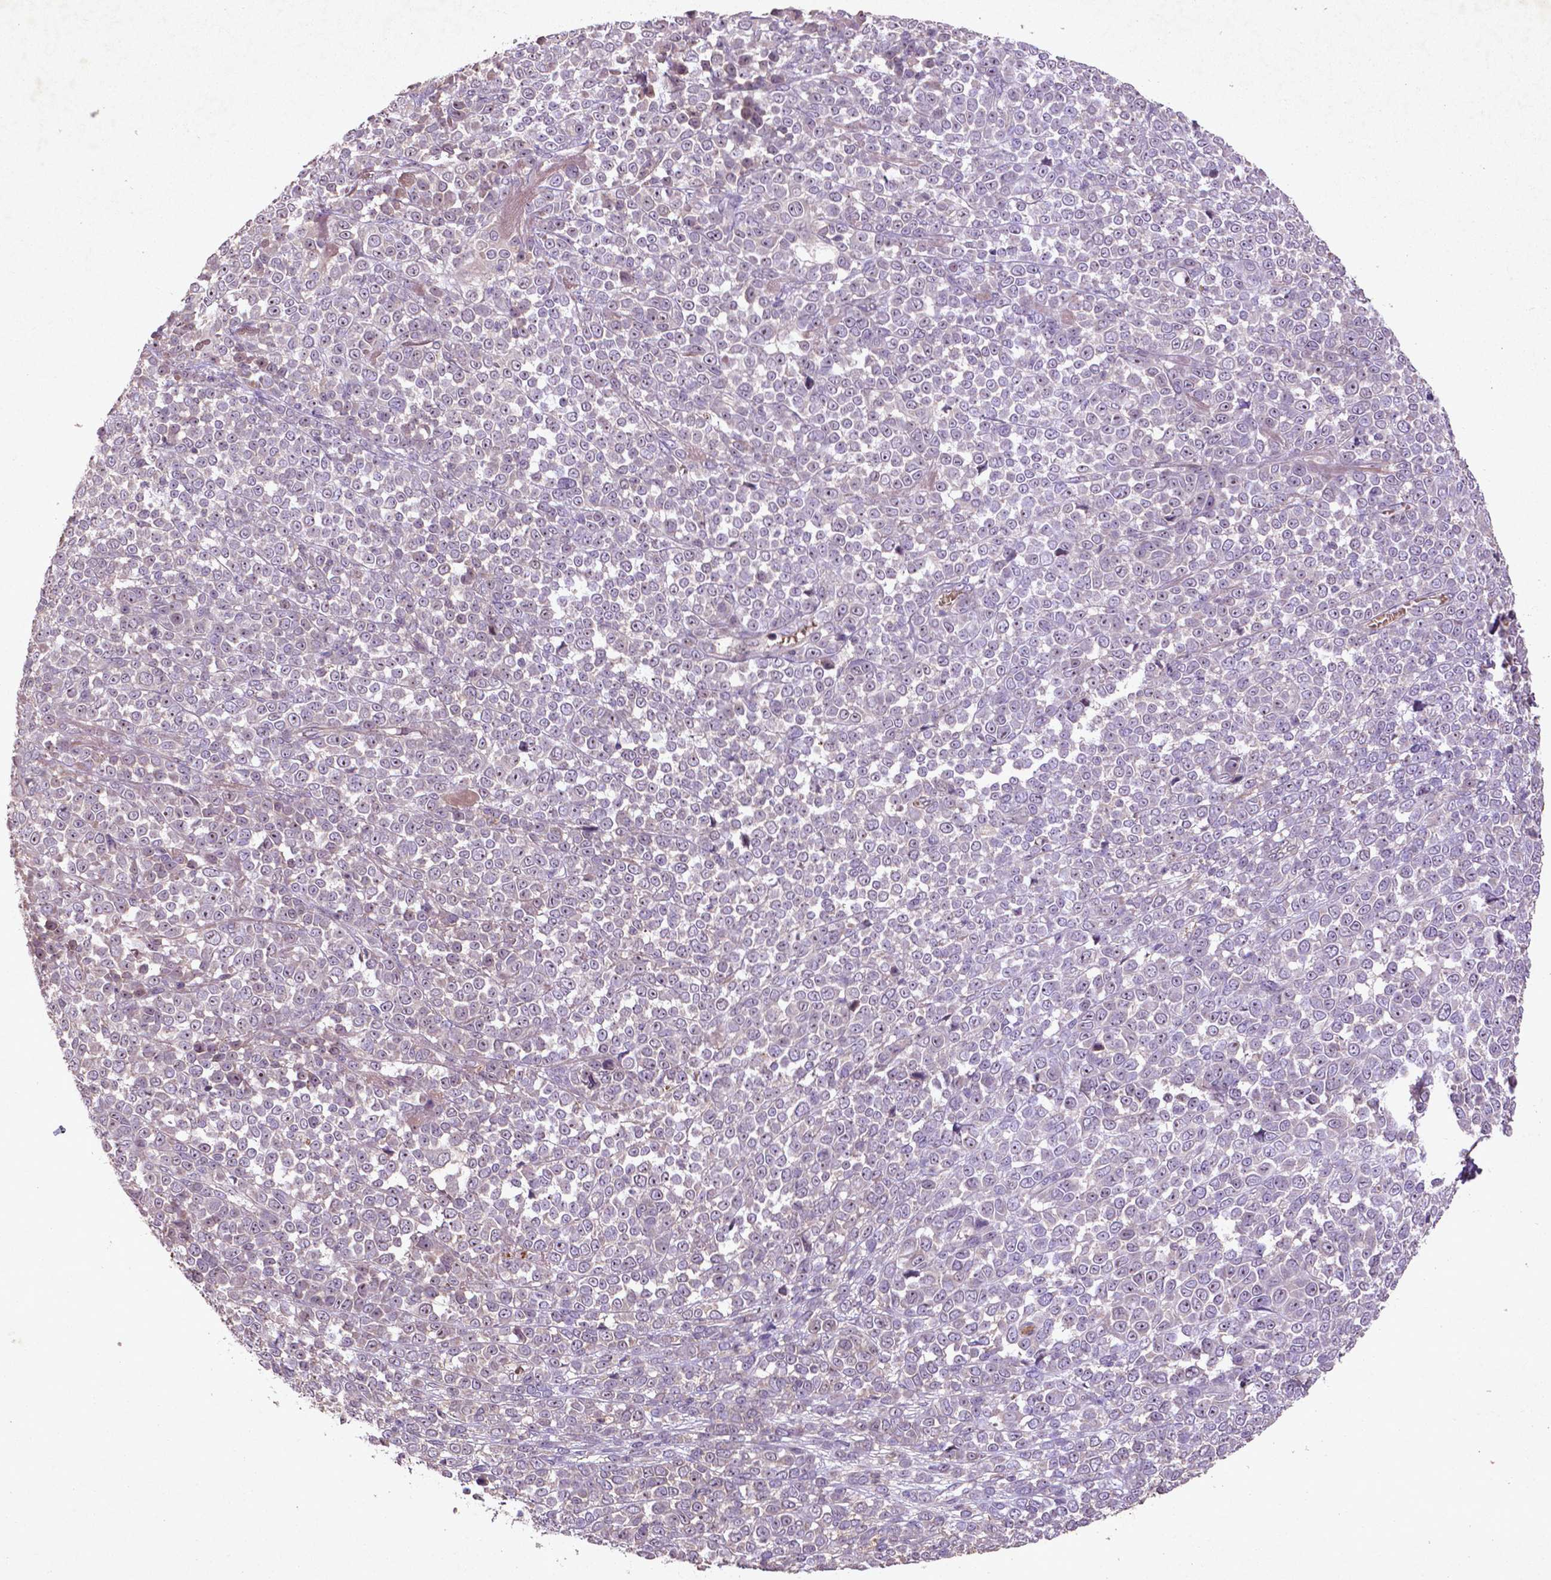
{"staining": {"intensity": "negative", "quantity": "none", "location": "none"}, "tissue": "melanoma", "cell_type": "Tumor cells", "image_type": "cancer", "snomed": [{"axis": "morphology", "description": "Malignant melanoma, NOS"}, {"axis": "topography", "description": "Skin"}], "caption": "IHC photomicrograph of melanoma stained for a protein (brown), which reveals no positivity in tumor cells.", "gene": "COQ2", "patient": {"sex": "female", "age": 95}}